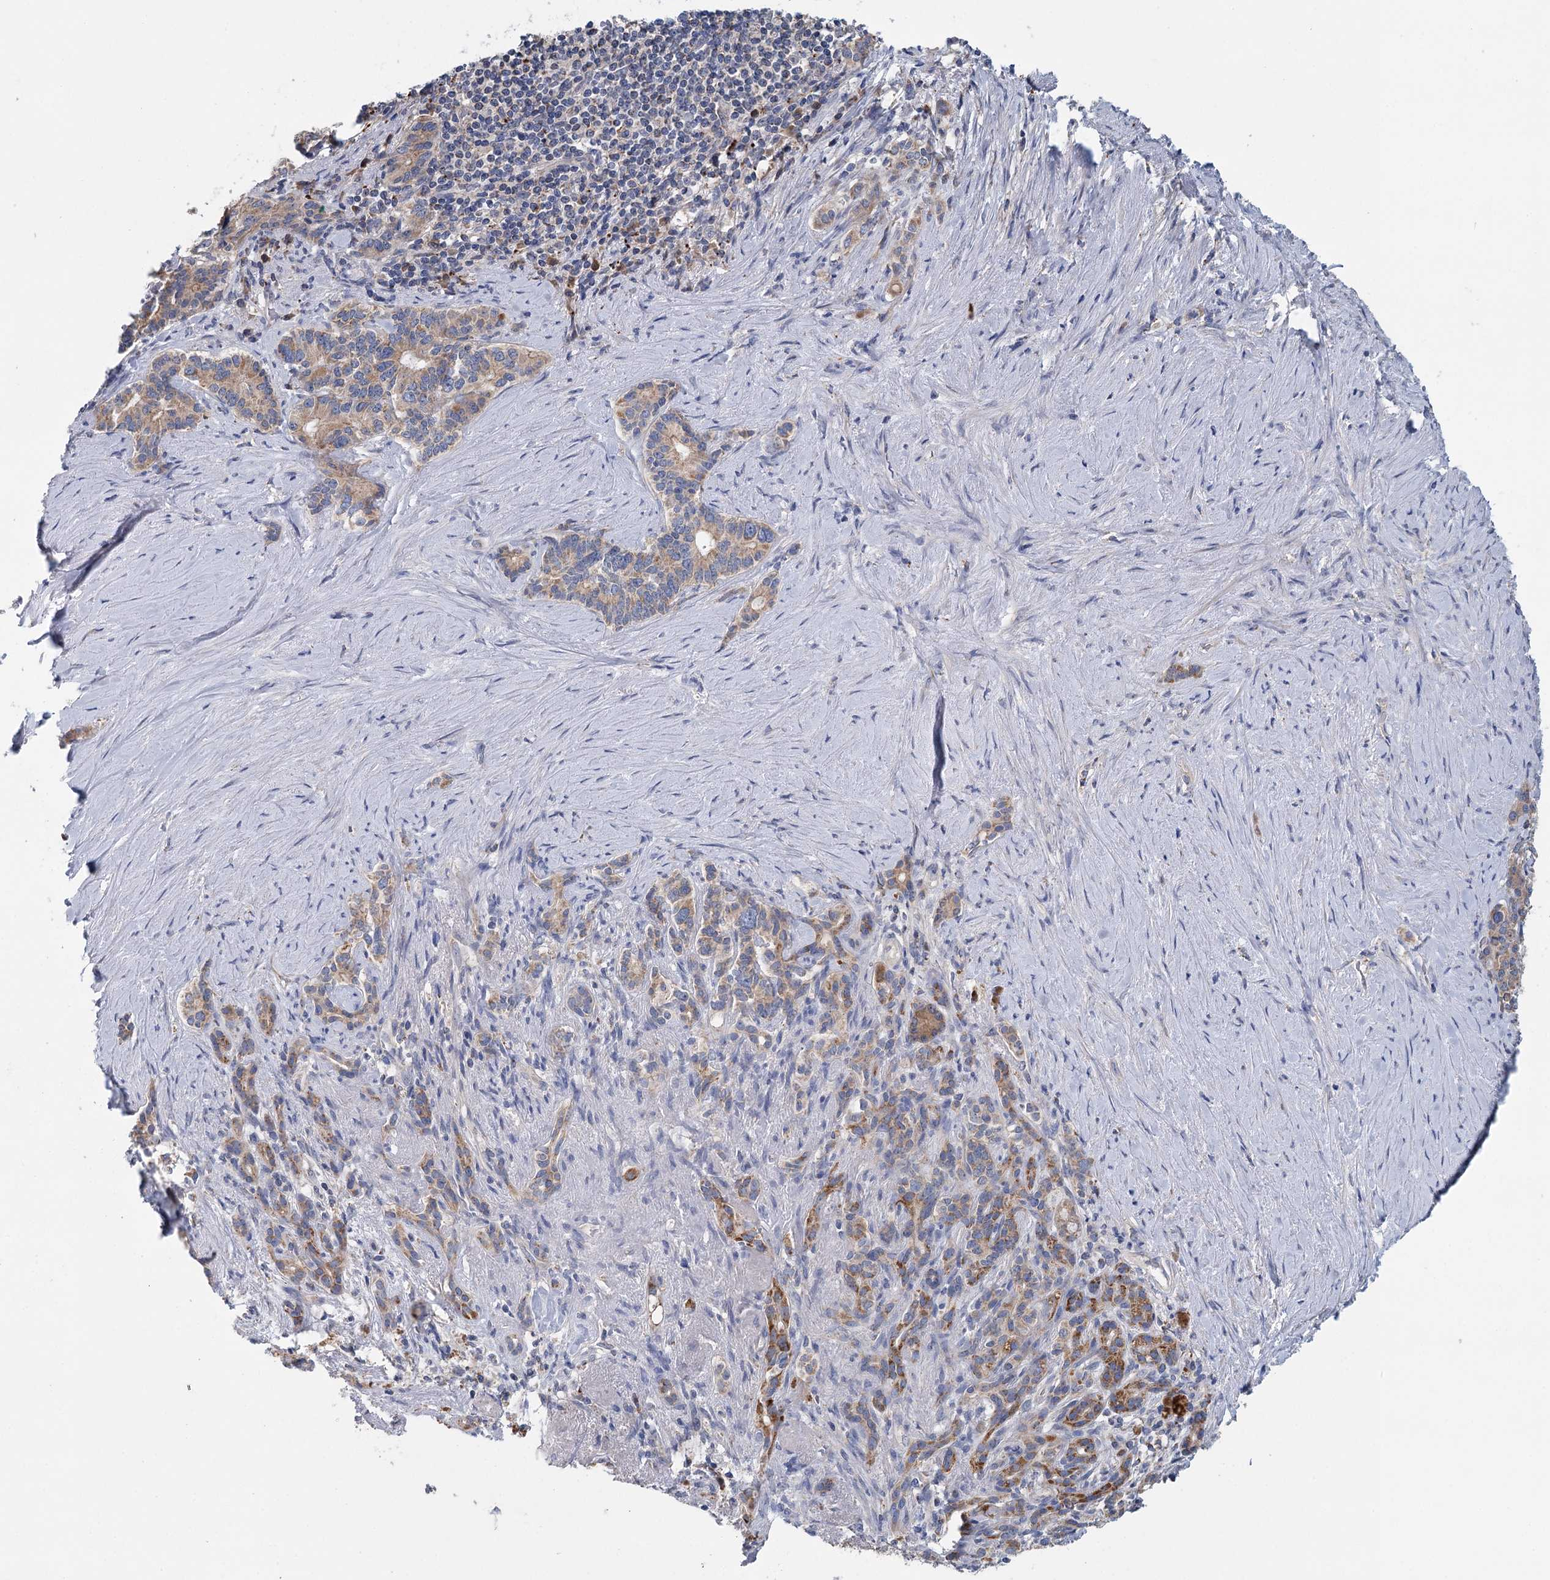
{"staining": {"intensity": "weak", "quantity": ">75%", "location": "cytoplasmic/membranous"}, "tissue": "pancreatic cancer", "cell_type": "Tumor cells", "image_type": "cancer", "snomed": [{"axis": "morphology", "description": "Adenocarcinoma, NOS"}, {"axis": "topography", "description": "Pancreas"}], "caption": "This is a histology image of immunohistochemistry staining of pancreatic cancer, which shows weak expression in the cytoplasmic/membranous of tumor cells.", "gene": "ANKRD16", "patient": {"sex": "female", "age": 74}}